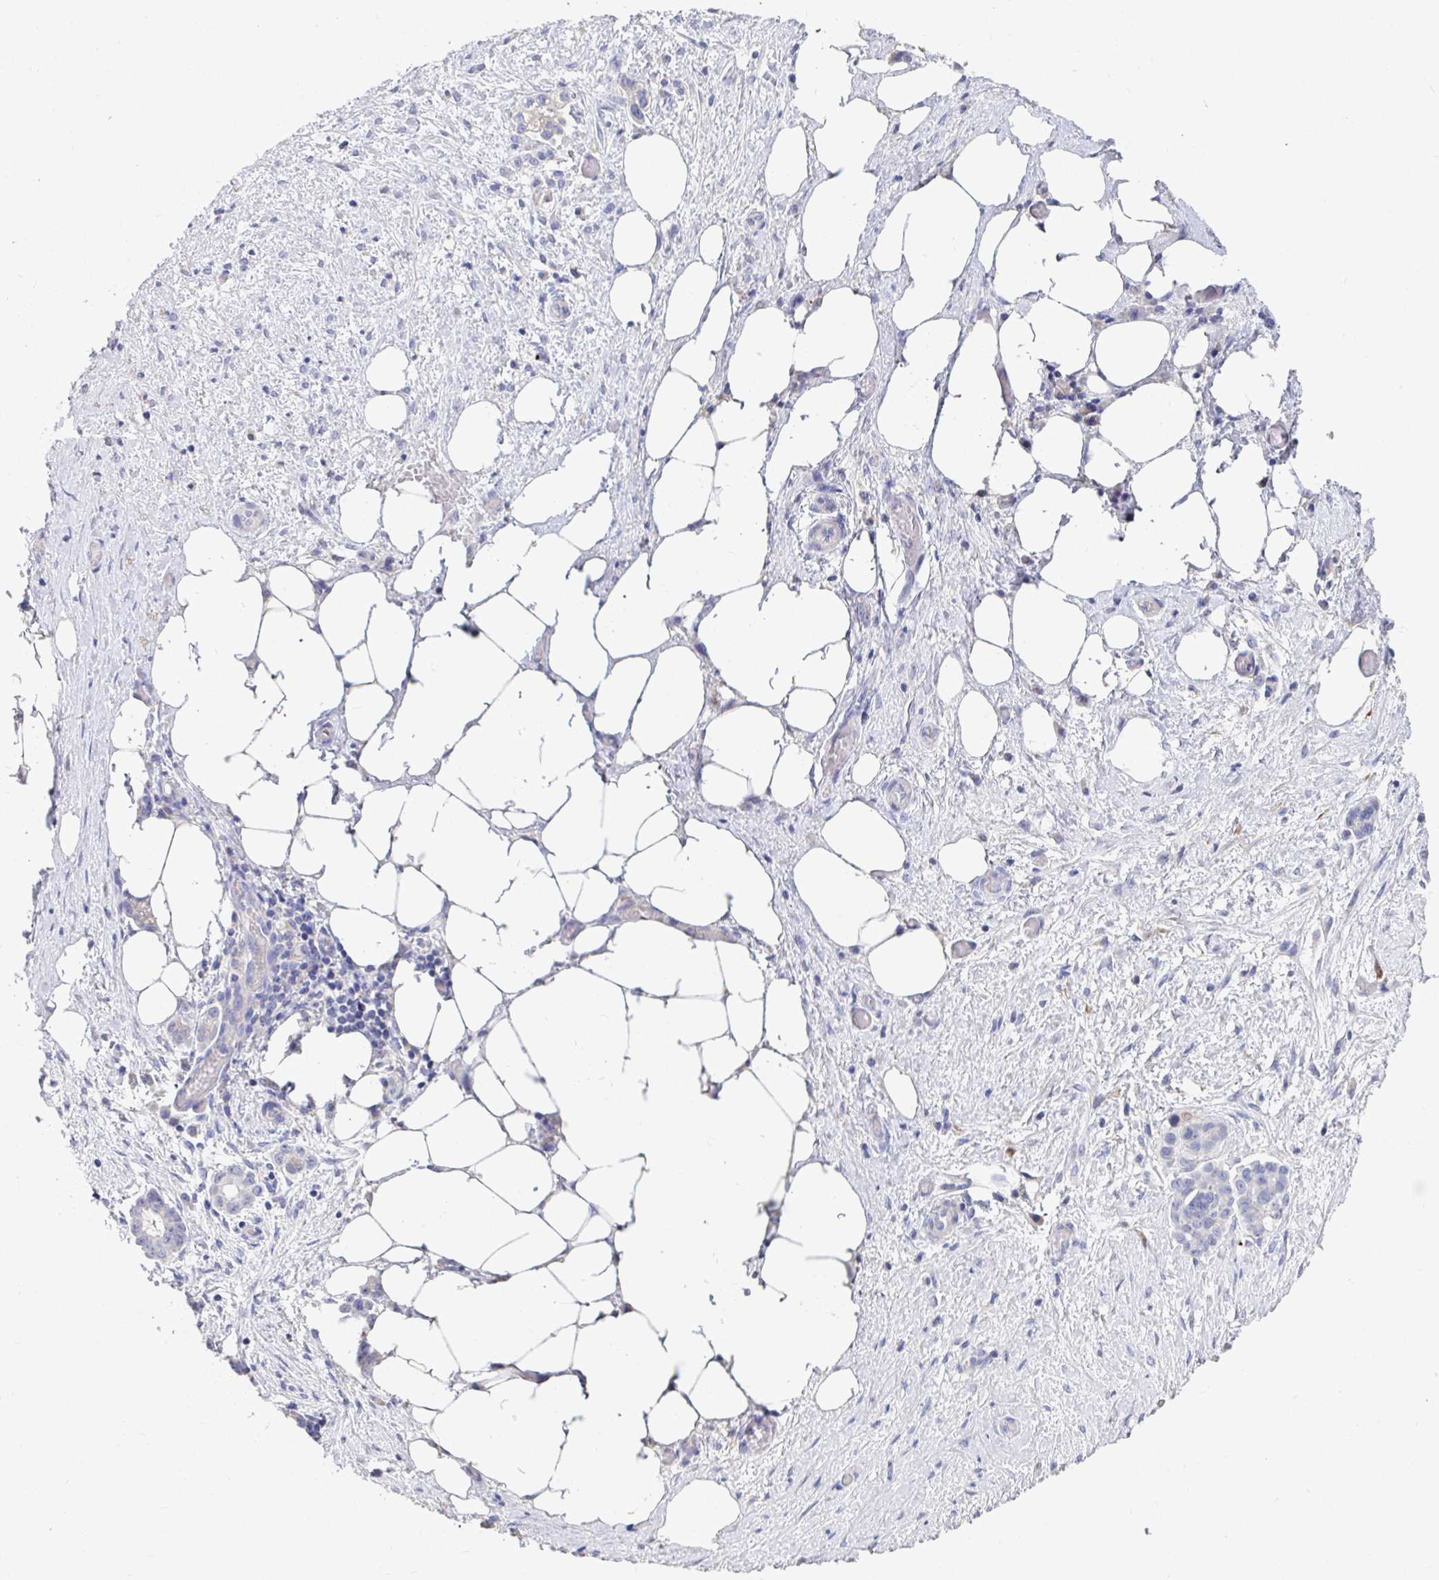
{"staining": {"intensity": "negative", "quantity": "none", "location": "none"}, "tissue": "ovarian cancer", "cell_type": "Tumor cells", "image_type": "cancer", "snomed": [{"axis": "morphology", "description": "Cystadenocarcinoma, serous, NOS"}, {"axis": "topography", "description": "Ovary"}], "caption": "Ovarian serous cystadenocarcinoma was stained to show a protein in brown. There is no significant expression in tumor cells. (Brightfield microscopy of DAB (3,3'-diaminobenzidine) immunohistochemistry at high magnification).", "gene": "ZNF561", "patient": {"sex": "female", "age": 50}}